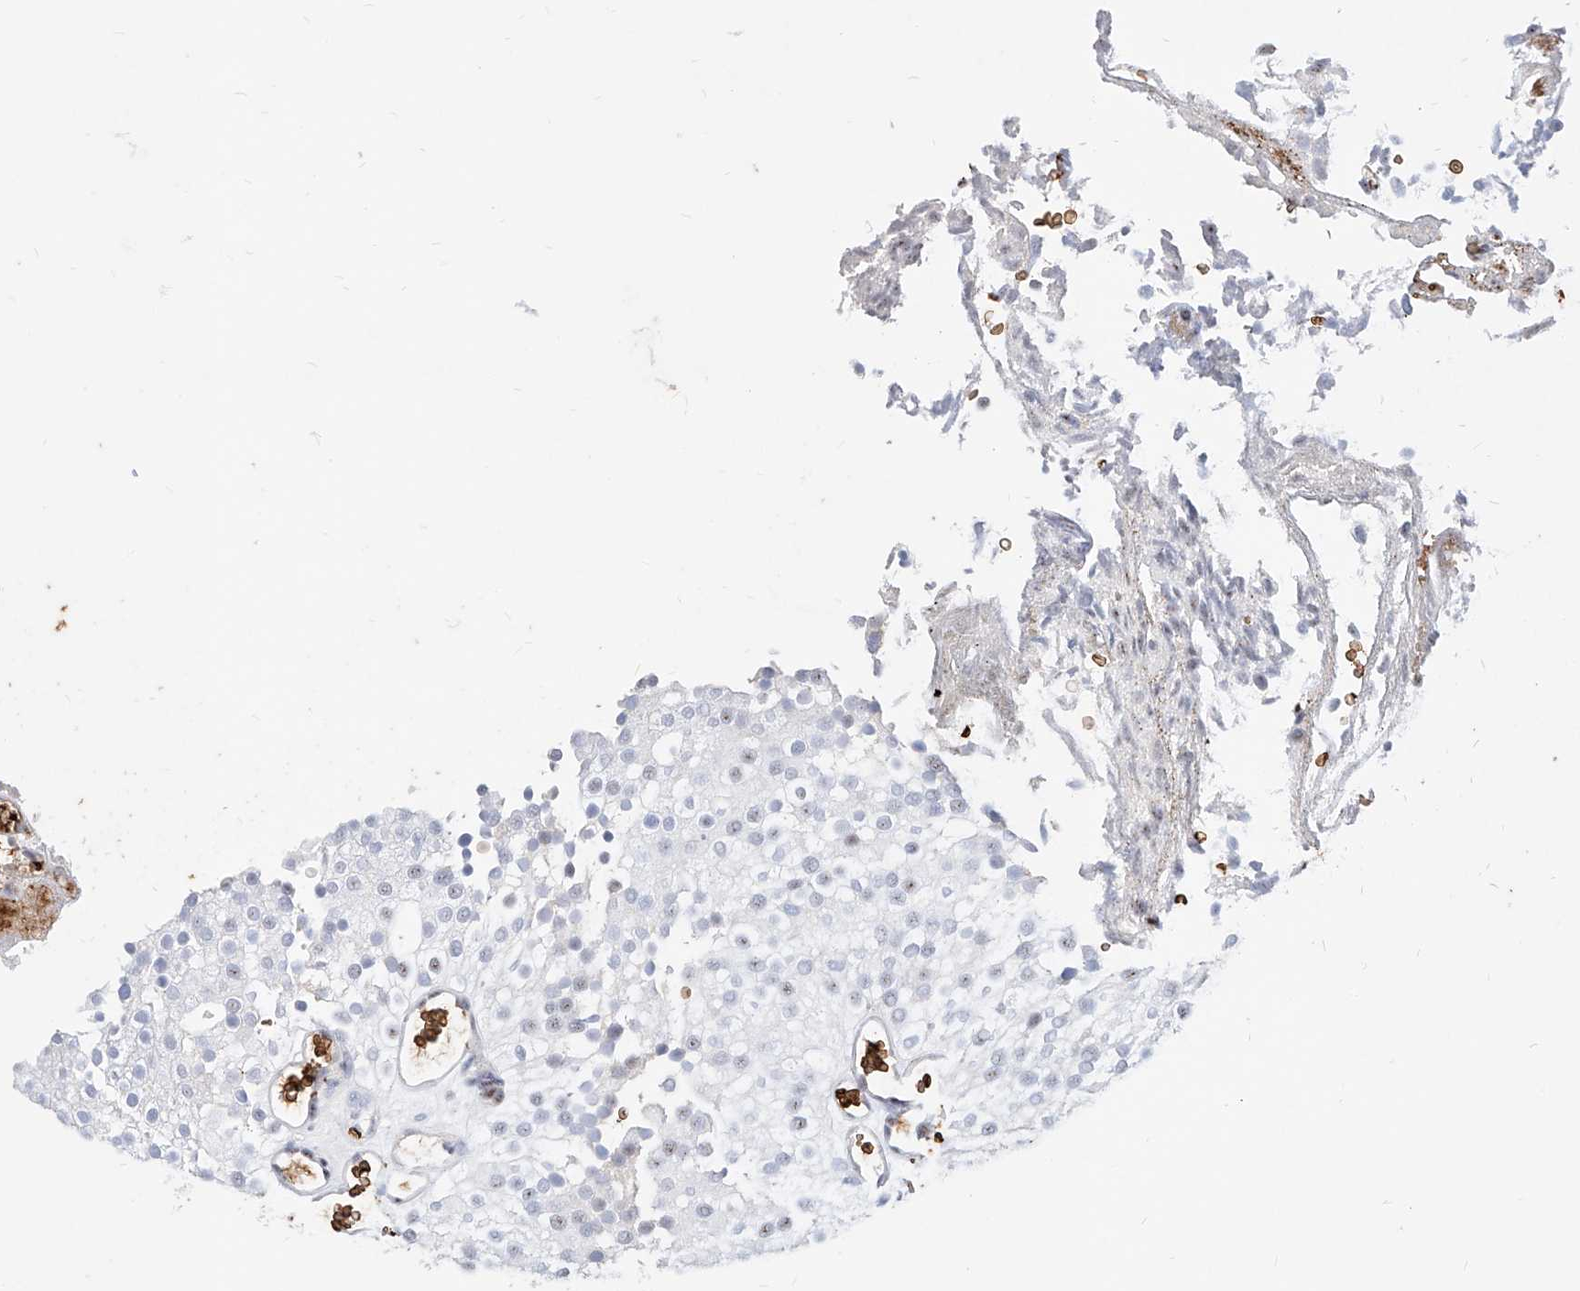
{"staining": {"intensity": "moderate", "quantity": ">75%", "location": "nuclear"}, "tissue": "urothelial cancer", "cell_type": "Tumor cells", "image_type": "cancer", "snomed": [{"axis": "morphology", "description": "Urothelial carcinoma, Low grade"}, {"axis": "topography", "description": "Urinary bladder"}], "caption": "Protein staining of urothelial carcinoma (low-grade) tissue reveals moderate nuclear expression in about >75% of tumor cells.", "gene": "ZFP42", "patient": {"sex": "male", "age": 78}}